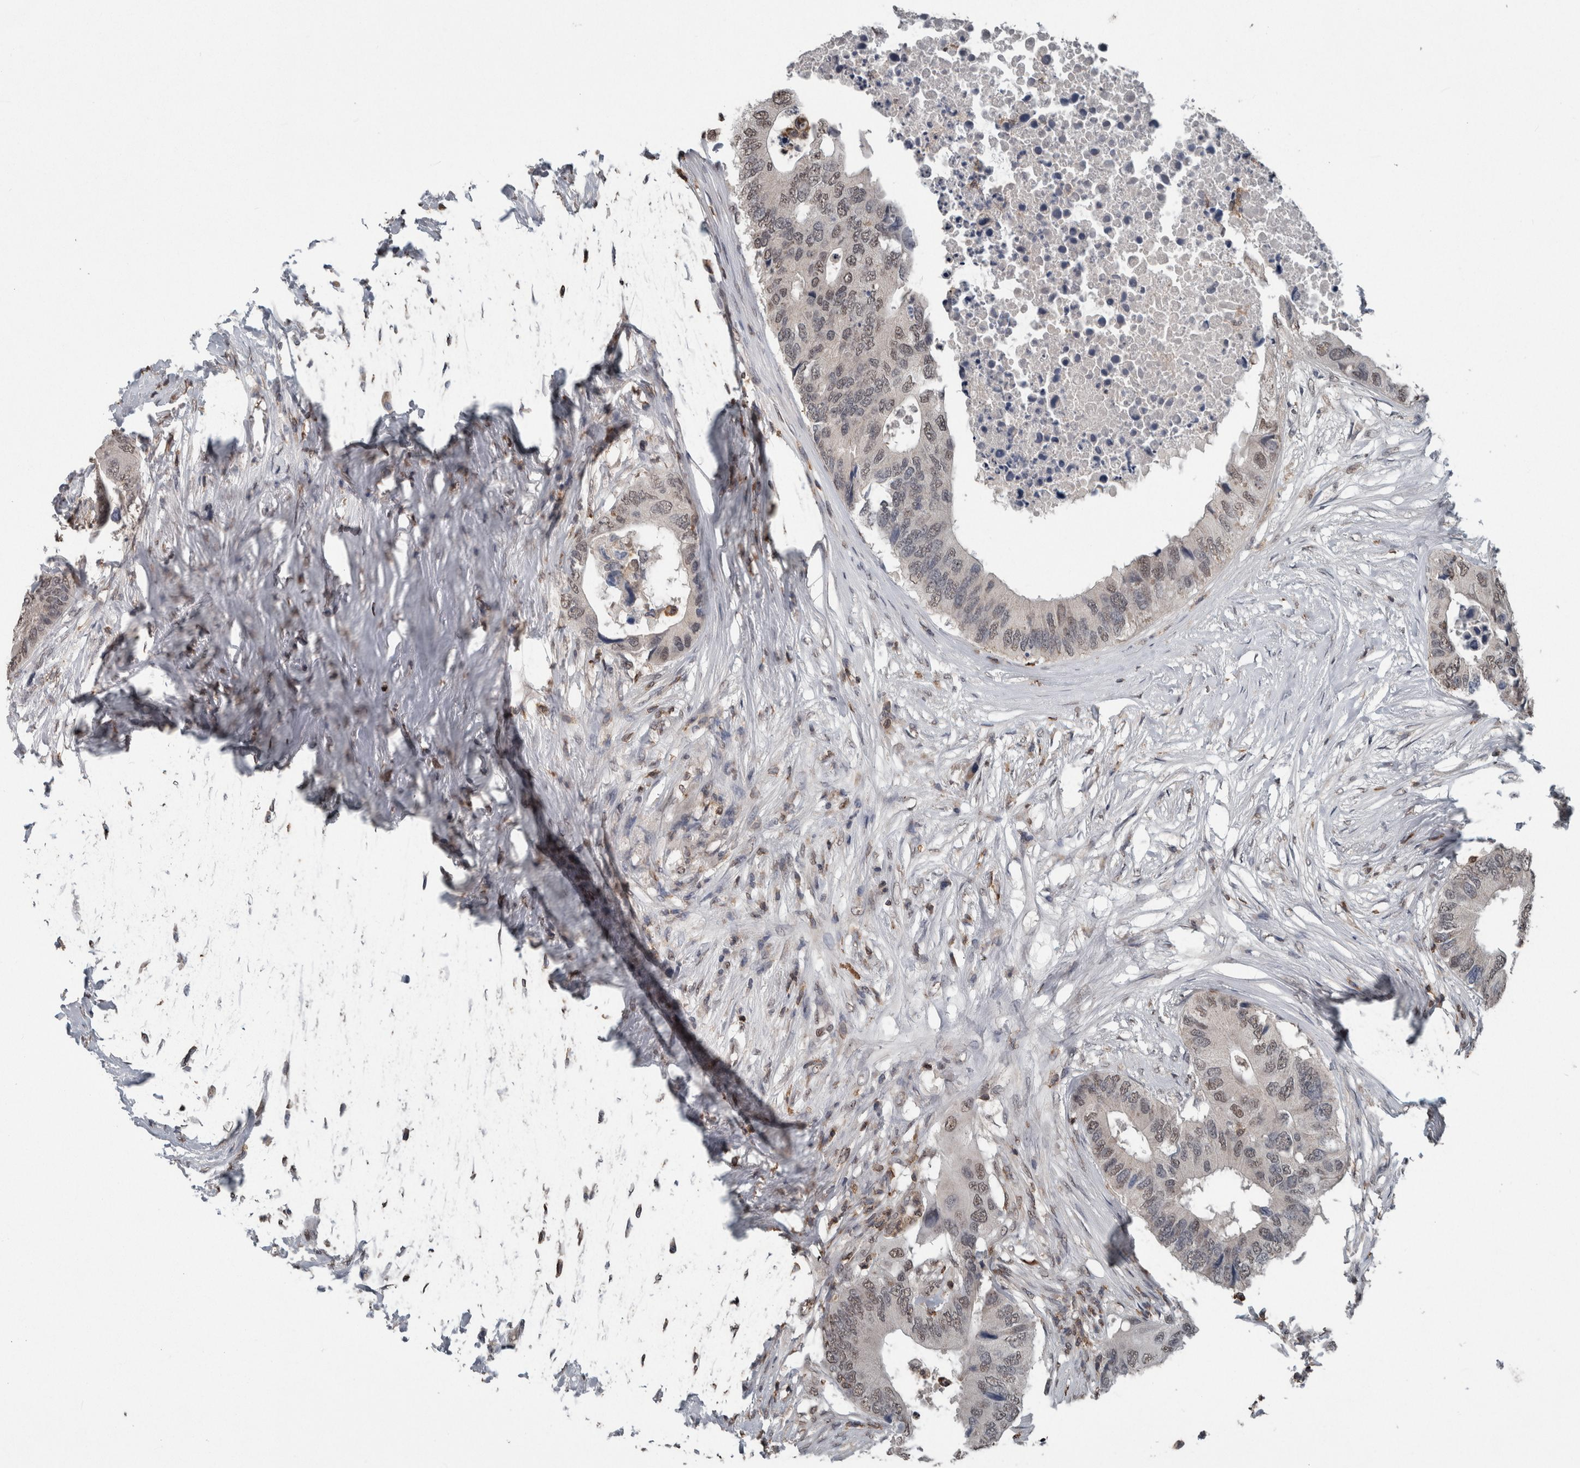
{"staining": {"intensity": "weak", "quantity": "<25%", "location": "nuclear"}, "tissue": "colorectal cancer", "cell_type": "Tumor cells", "image_type": "cancer", "snomed": [{"axis": "morphology", "description": "Adenocarcinoma, NOS"}, {"axis": "topography", "description": "Colon"}], "caption": "Adenocarcinoma (colorectal) stained for a protein using immunohistochemistry (IHC) displays no staining tumor cells.", "gene": "MAFF", "patient": {"sex": "male", "age": 71}}